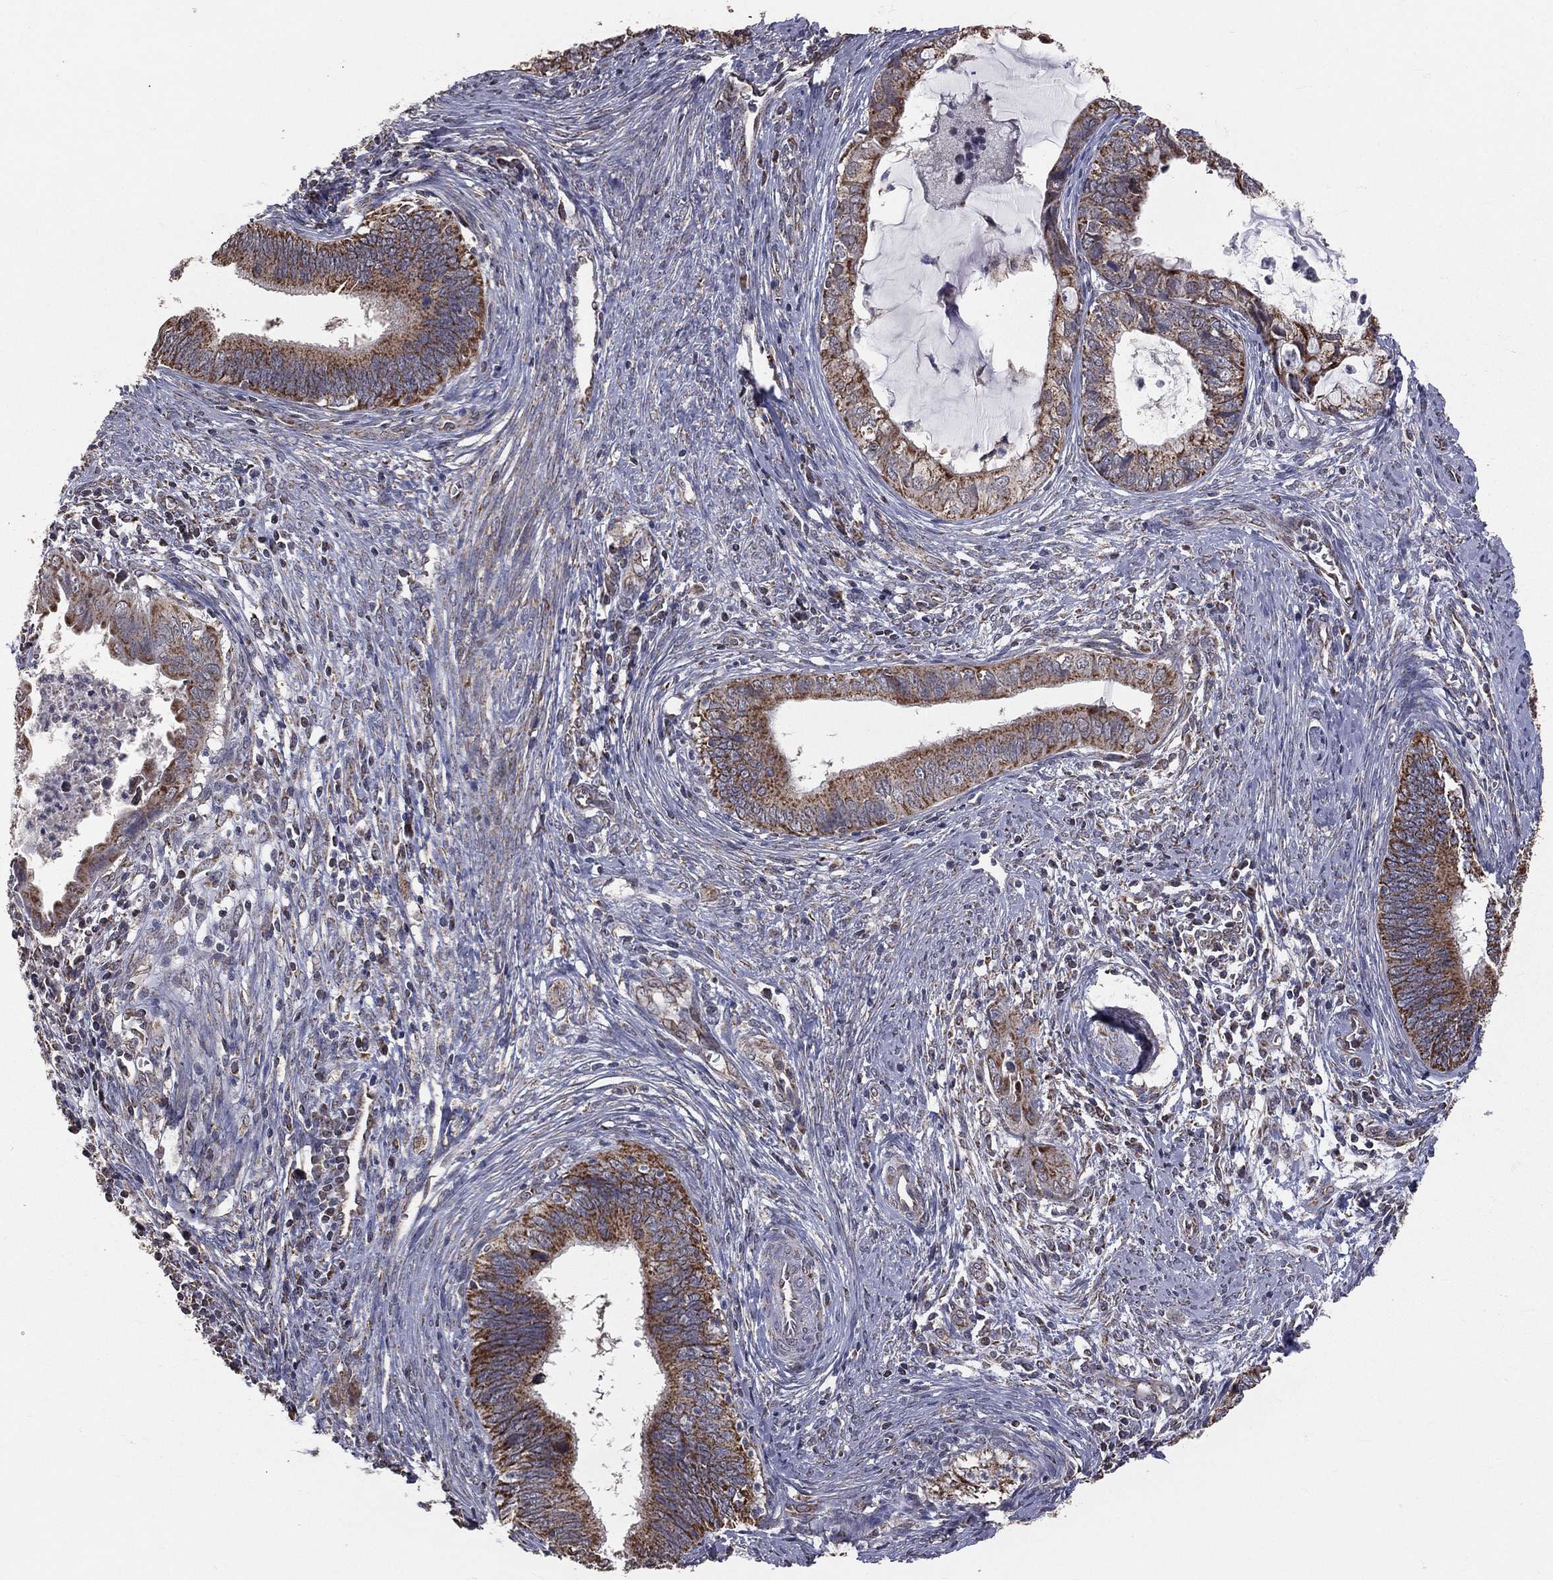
{"staining": {"intensity": "moderate", "quantity": "25%-75%", "location": "cytoplasmic/membranous"}, "tissue": "cervical cancer", "cell_type": "Tumor cells", "image_type": "cancer", "snomed": [{"axis": "morphology", "description": "Adenocarcinoma, NOS"}, {"axis": "topography", "description": "Cervix"}], "caption": "Immunohistochemical staining of cervical cancer shows medium levels of moderate cytoplasmic/membranous positivity in approximately 25%-75% of tumor cells. (brown staining indicates protein expression, while blue staining denotes nuclei).", "gene": "MRPL46", "patient": {"sex": "female", "age": 42}}